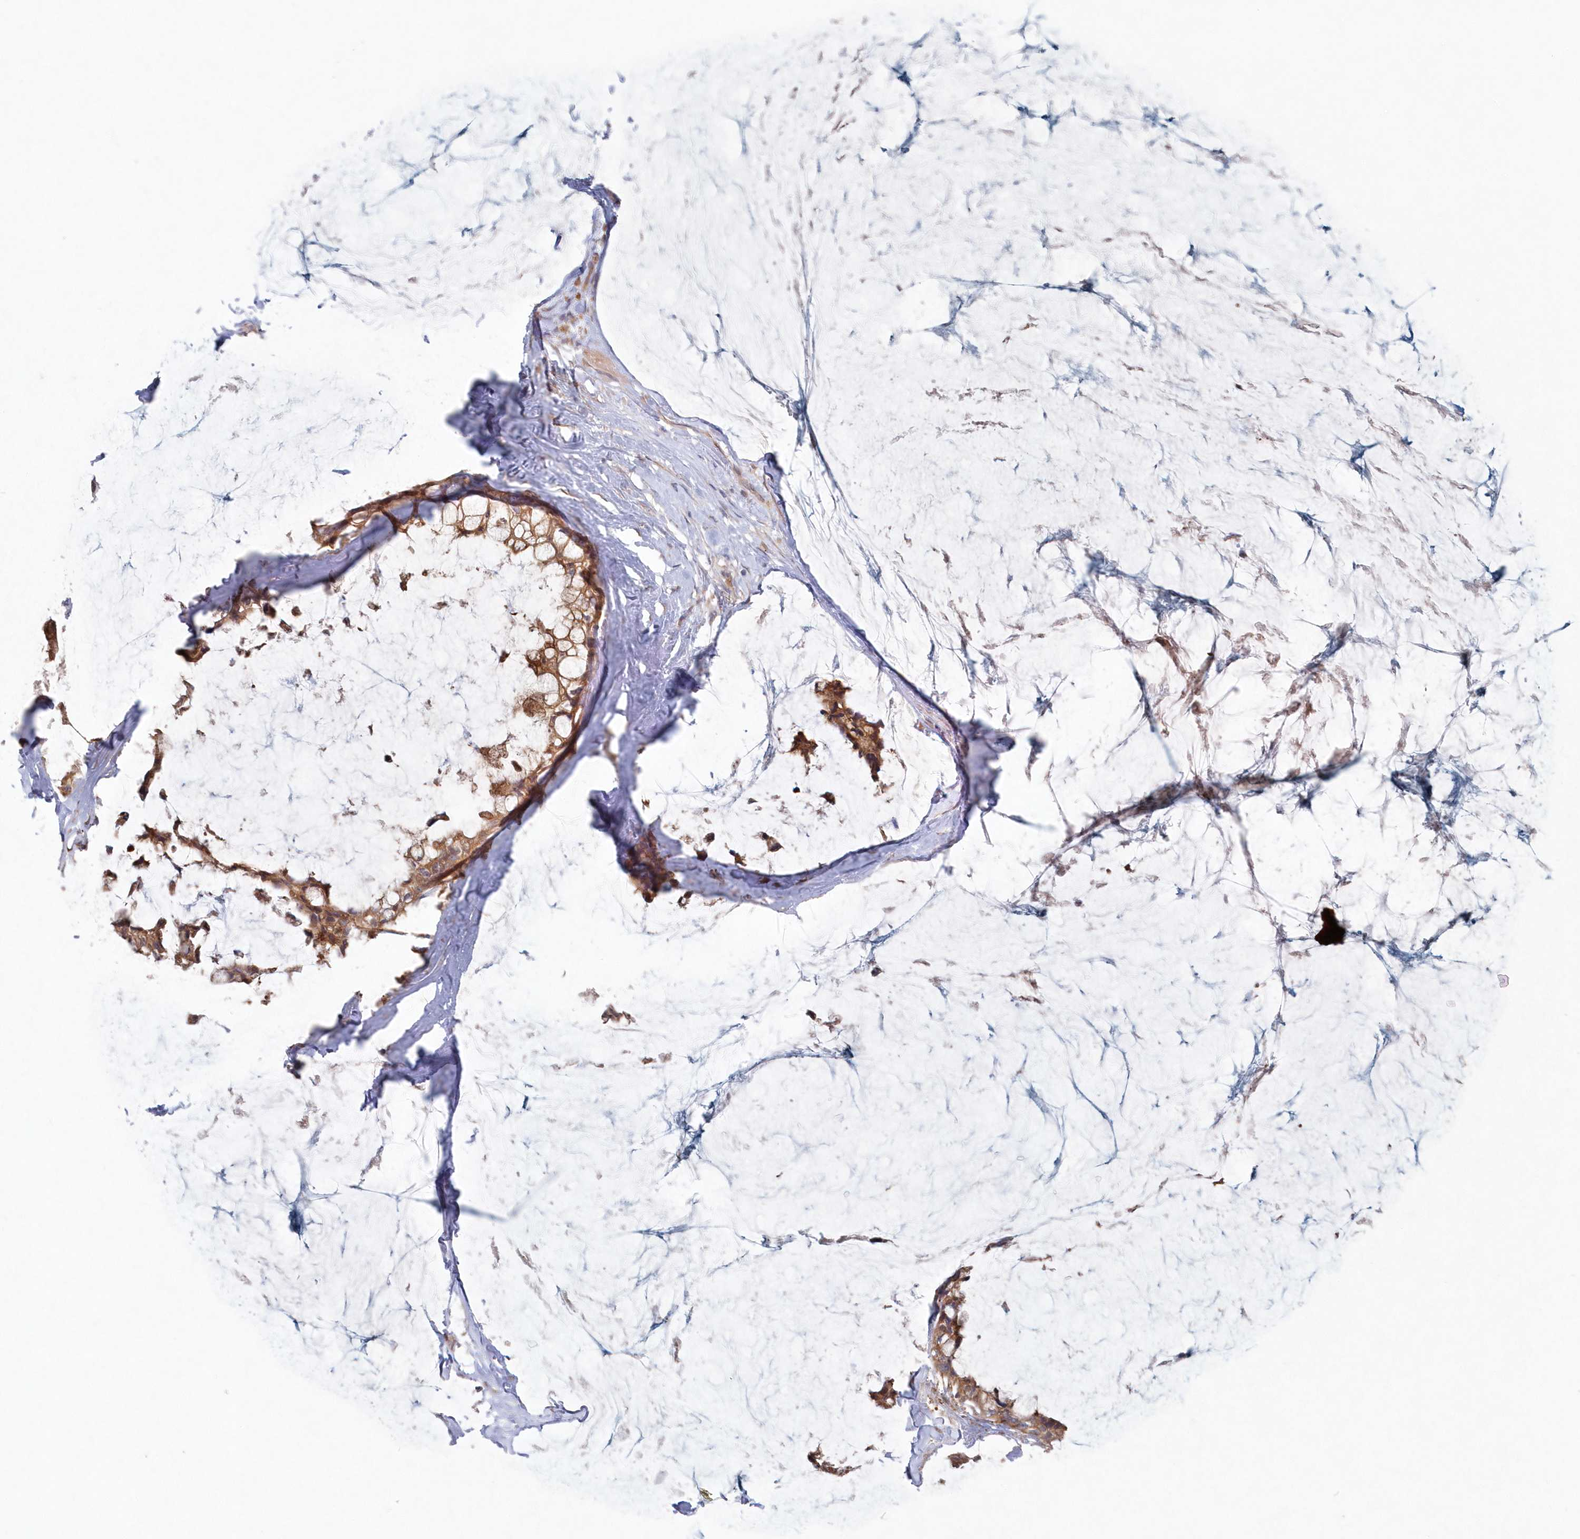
{"staining": {"intensity": "moderate", "quantity": ">75%", "location": "cytoplasmic/membranous"}, "tissue": "ovarian cancer", "cell_type": "Tumor cells", "image_type": "cancer", "snomed": [{"axis": "morphology", "description": "Cystadenocarcinoma, mucinous, NOS"}, {"axis": "topography", "description": "Ovary"}], "caption": "Immunohistochemistry (DAB) staining of ovarian cancer displays moderate cytoplasmic/membranous protein staining in about >75% of tumor cells.", "gene": "ASNSD1", "patient": {"sex": "female", "age": 39}}